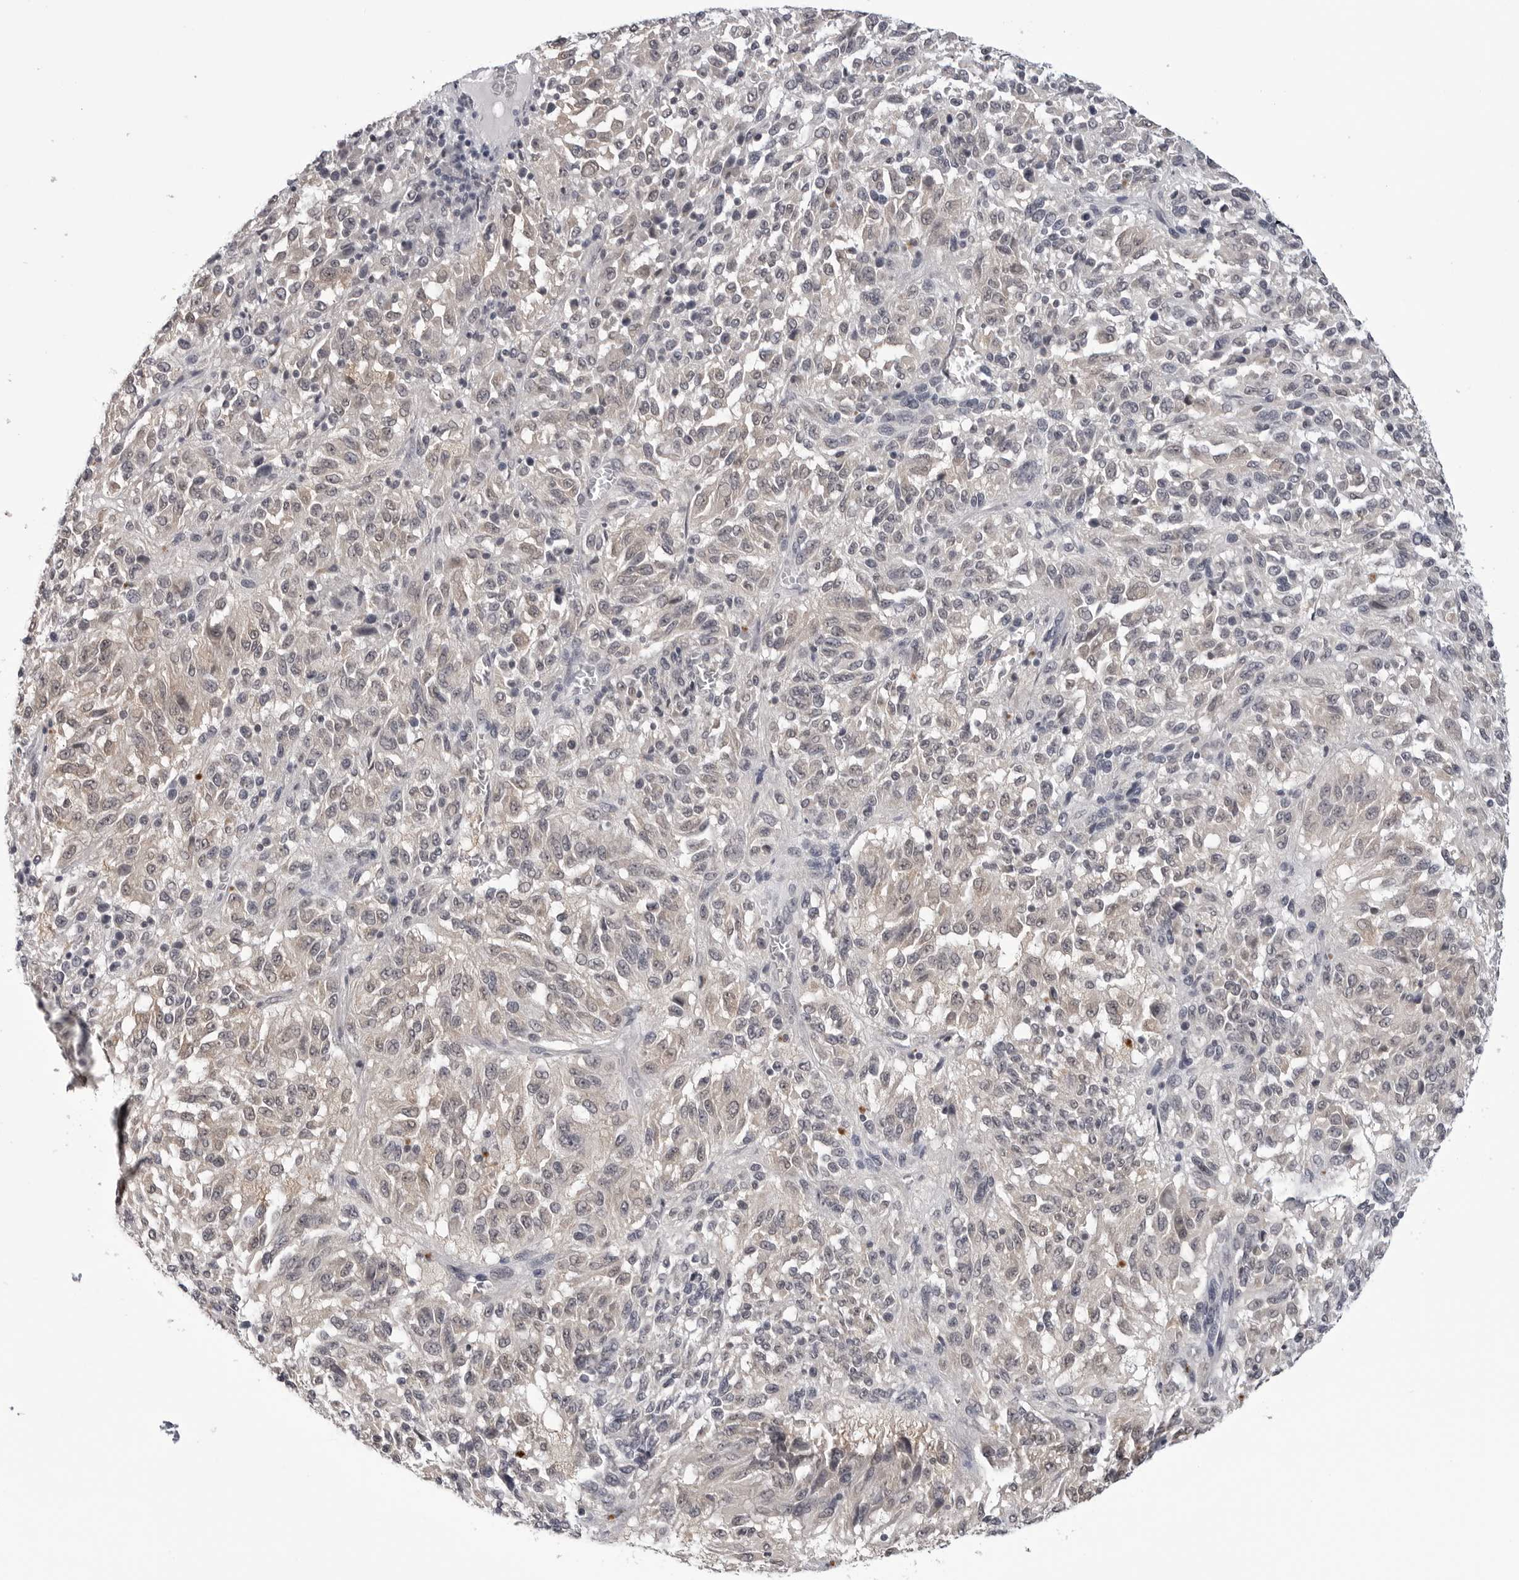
{"staining": {"intensity": "negative", "quantity": "none", "location": "none"}, "tissue": "melanoma", "cell_type": "Tumor cells", "image_type": "cancer", "snomed": [{"axis": "morphology", "description": "Malignant melanoma, Metastatic site"}, {"axis": "topography", "description": "Lung"}], "caption": "Immunohistochemistry (IHC) image of human melanoma stained for a protein (brown), which shows no positivity in tumor cells. (IHC, brightfield microscopy, high magnification).", "gene": "CDK20", "patient": {"sex": "male", "age": 64}}